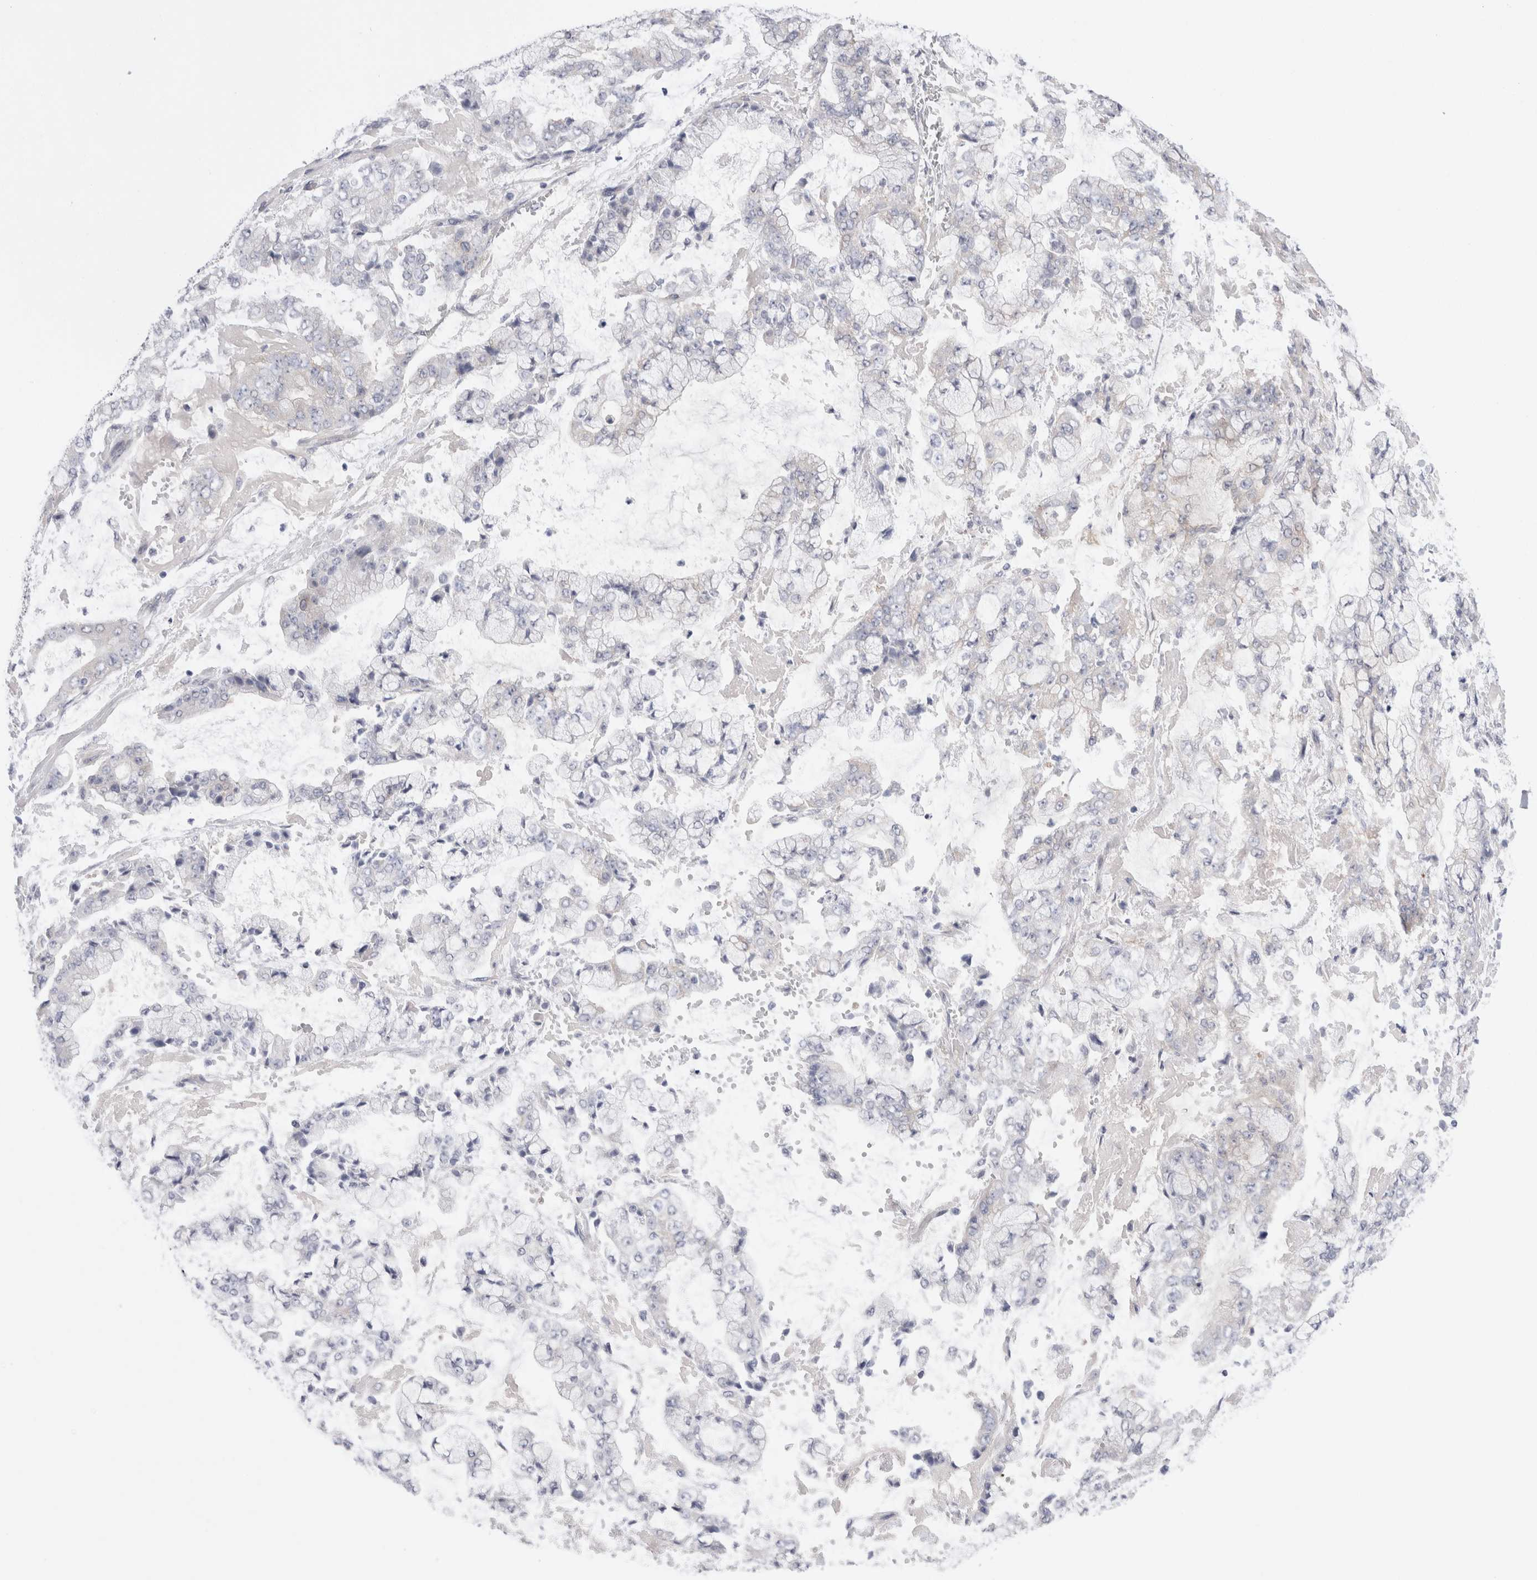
{"staining": {"intensity": "negative", "quantity": "none", "location": "none"}, "tissue": "stomach cancer", "cell_type": "Tumor cells", "image_type": "cancer", "snomed": [{"axis": "morphology", "description": "Adenocarcinoma, NOS"}, {"axis": "topography", "description": "Stomach"}], "caption": "Histopathology image shows no protein positivity in tumor cells of stomach cancer (adenocarcinoma) tissue.", "gene": "WIPF2", "patient": {"sex": "male", "age": 76}}